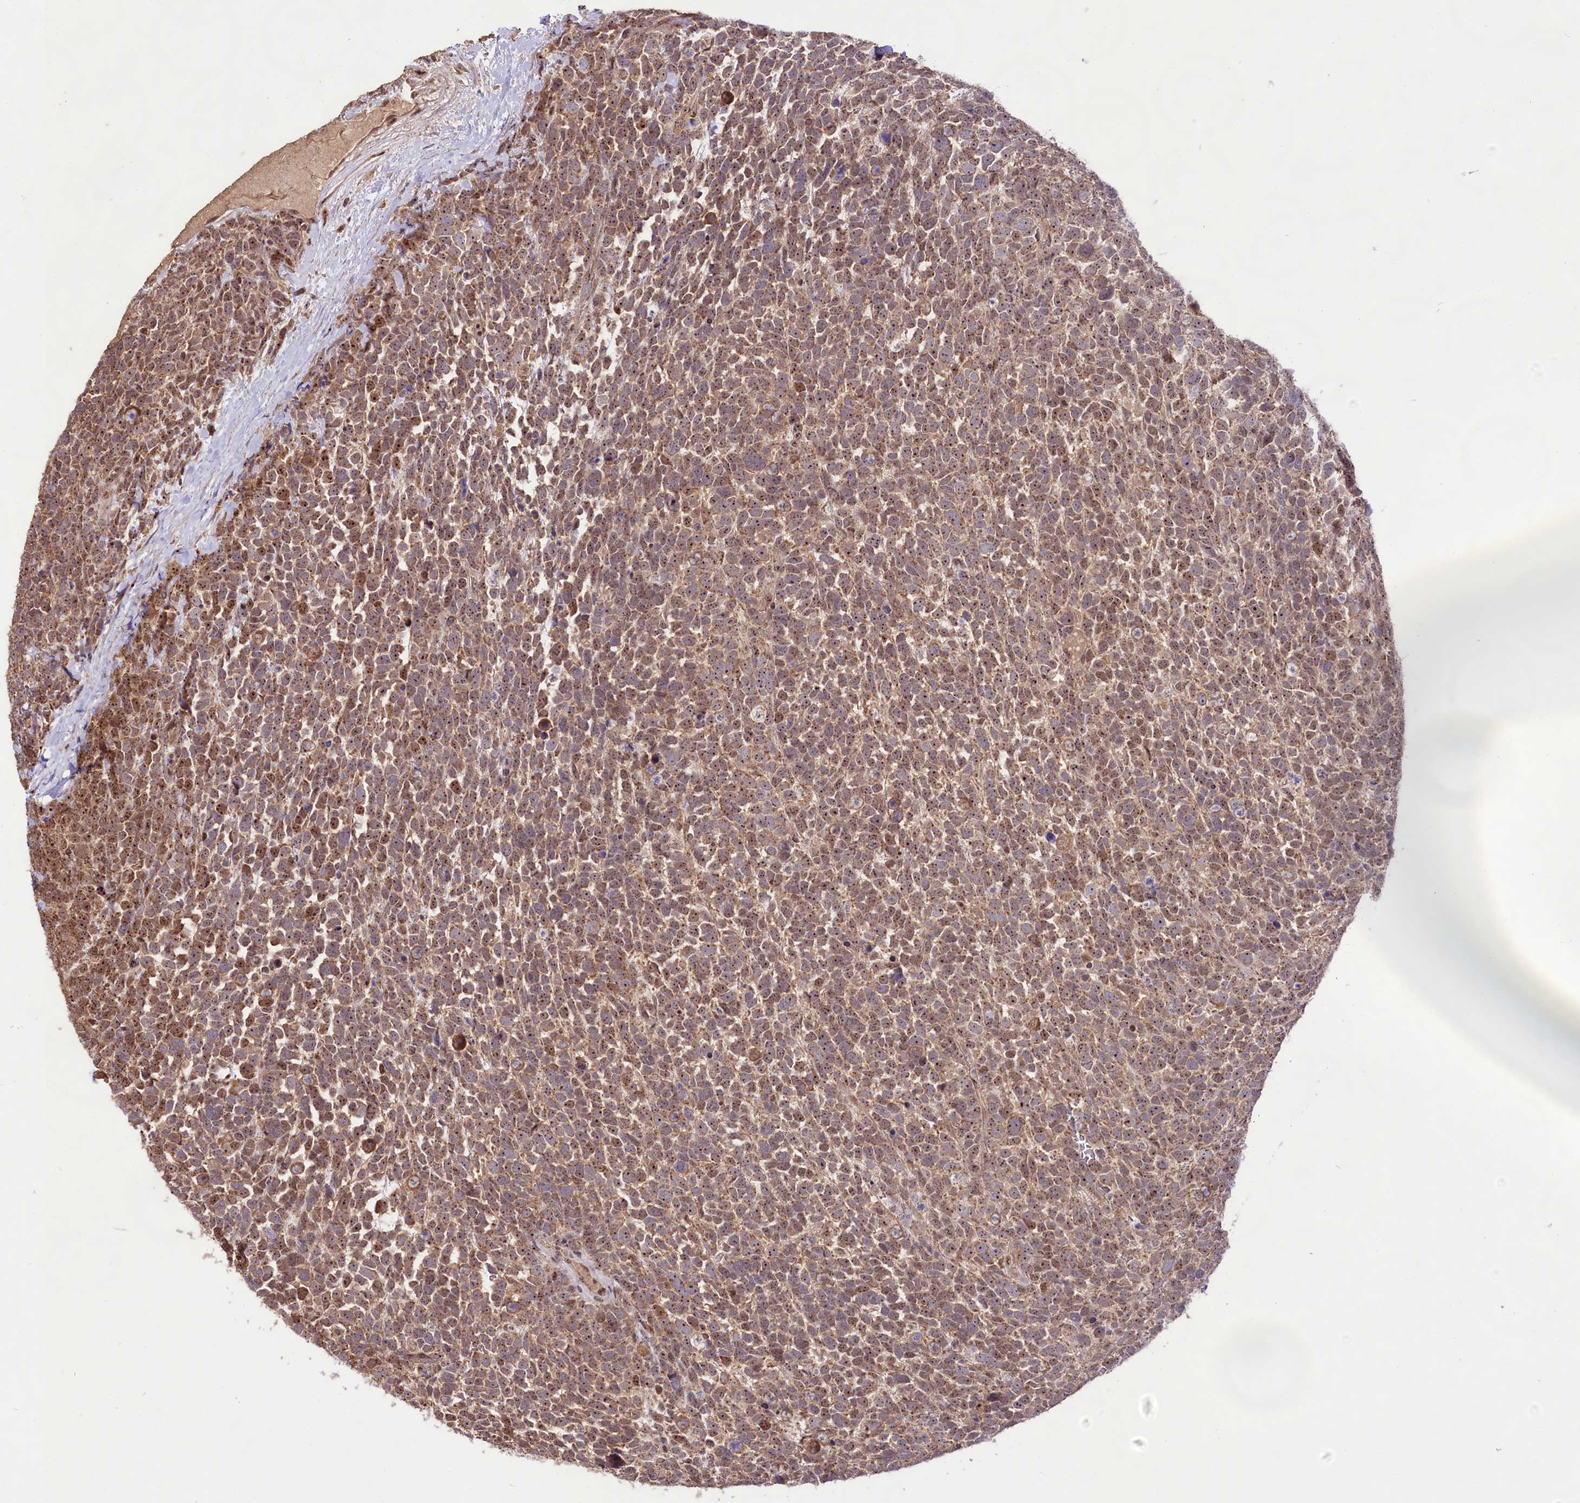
{"staining": {"intensity": "moderate", "quantity": ">75%", "location": "cytoplasmic/membranous,nuclear"}, "tissue": "urothelial cancer", "cell_type": "Tumor cells", "image_type": "cancer", "snomed": [{"axis": "morphology", "description": "Urothelial carcinoma, High grade"}, {"axis": "topography", "description": "Urinary bladder"}], "caption": "Protein staining reveals moderate cytoplasmic/membranous and nuclear expression in approximately >75% of tumor cells in urothelial cancer.", "gene": "RRP8", "patient": {"sex": "female", "age": 82}}